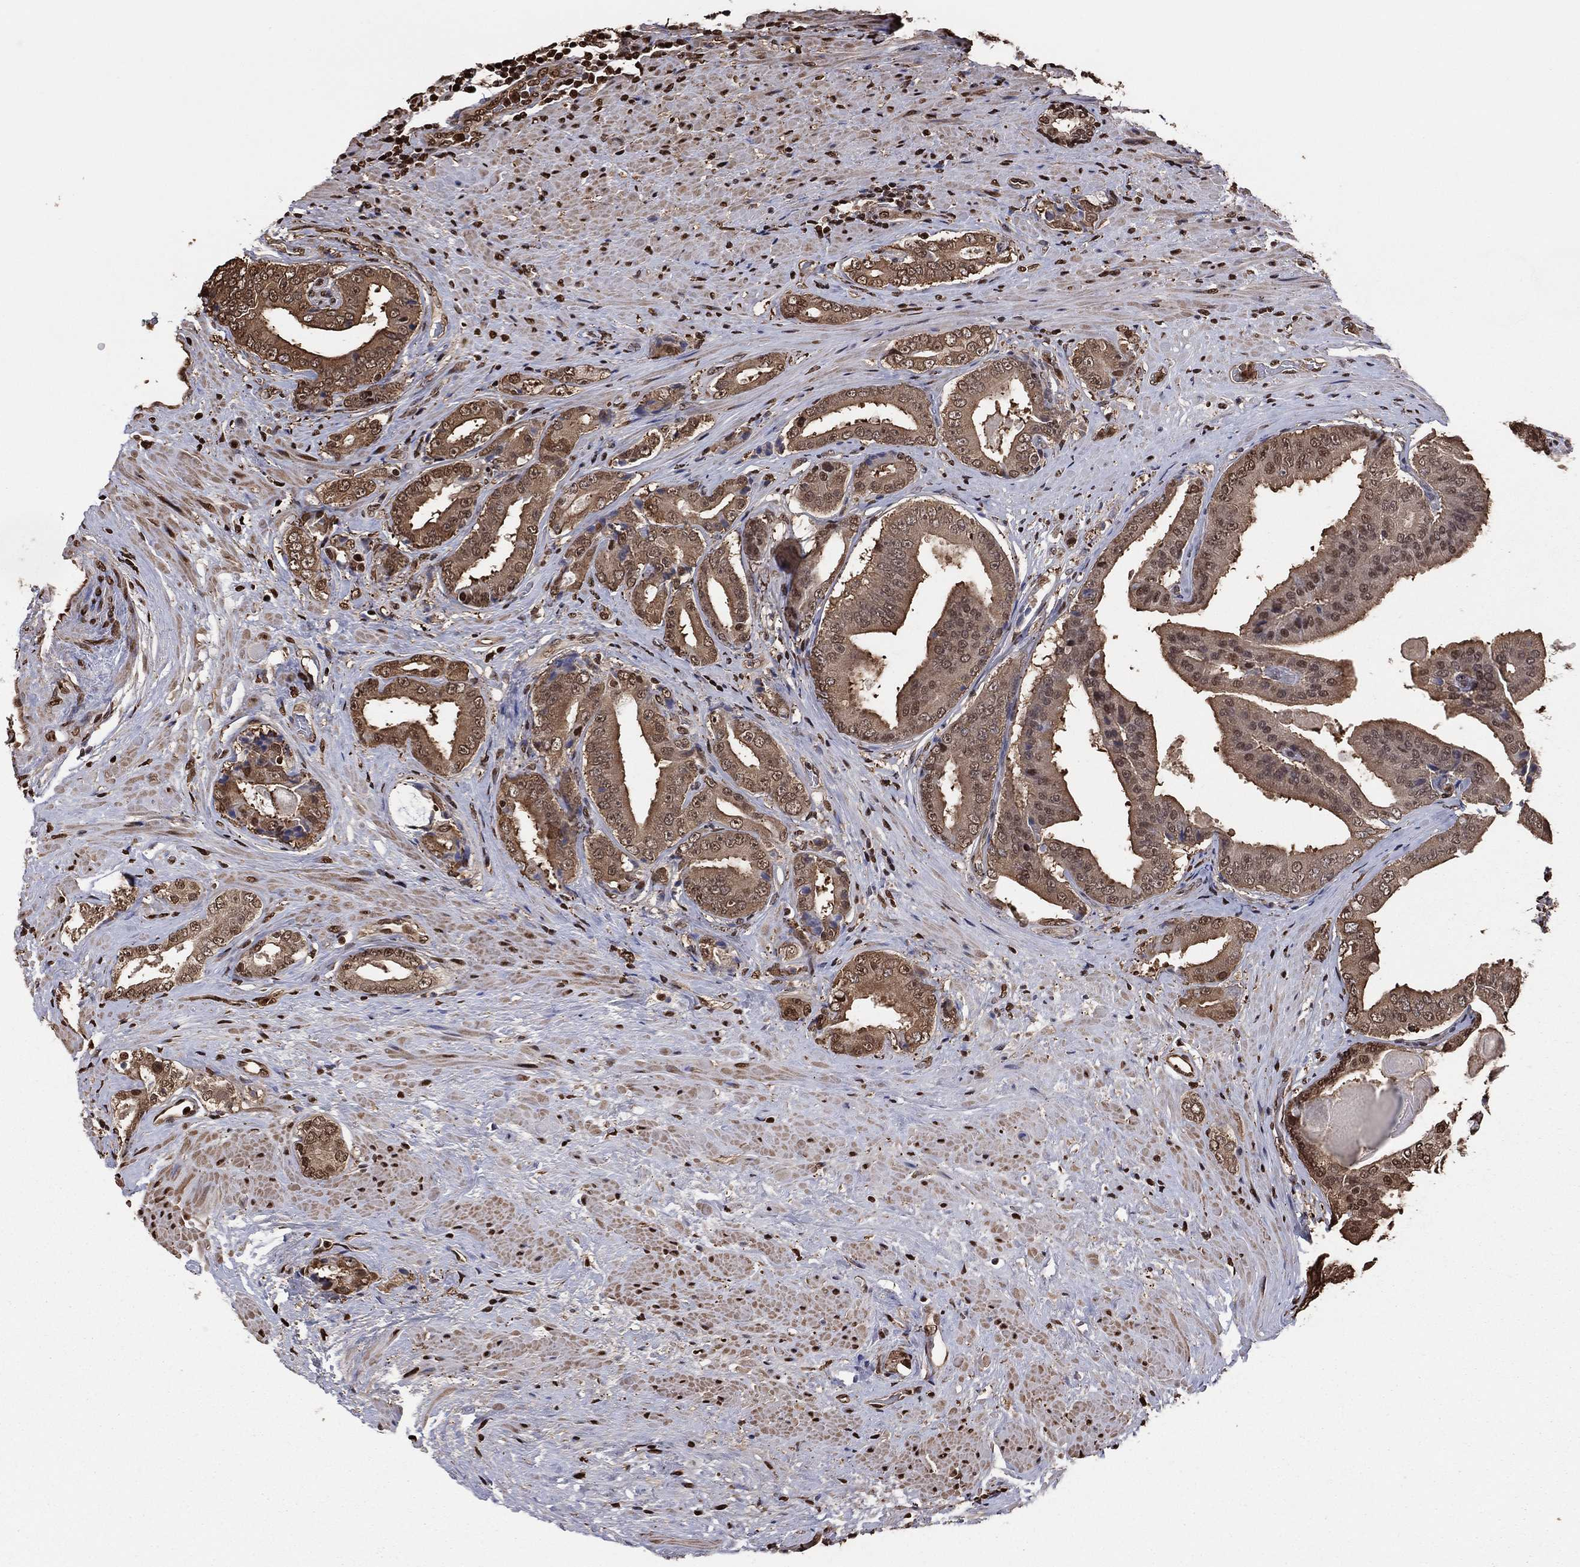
{"staining": {"intensity": "moderate", "quantity": "25%-75%", "location": "cytoplasmic/membranous,nuclear"}, "tissue": "prostate cancer", "cell_type": "Tumor cells", "image_type": "cancer", "snomed": [{"axis": "morphology", "description": "Adenocarcinoma, Low grade"}, {"axis": "topography", "description": "Prostate and seminal vesicle, NOS"}], "caption": "Protein expression analysis of human prostate cancer reveals moderate cytoplasmic/membranous and nuclear staining in approximately 25%-75% of tumor cells.", "gene": "GAPDH", "patient": {"sex": "male", "age": 61}}